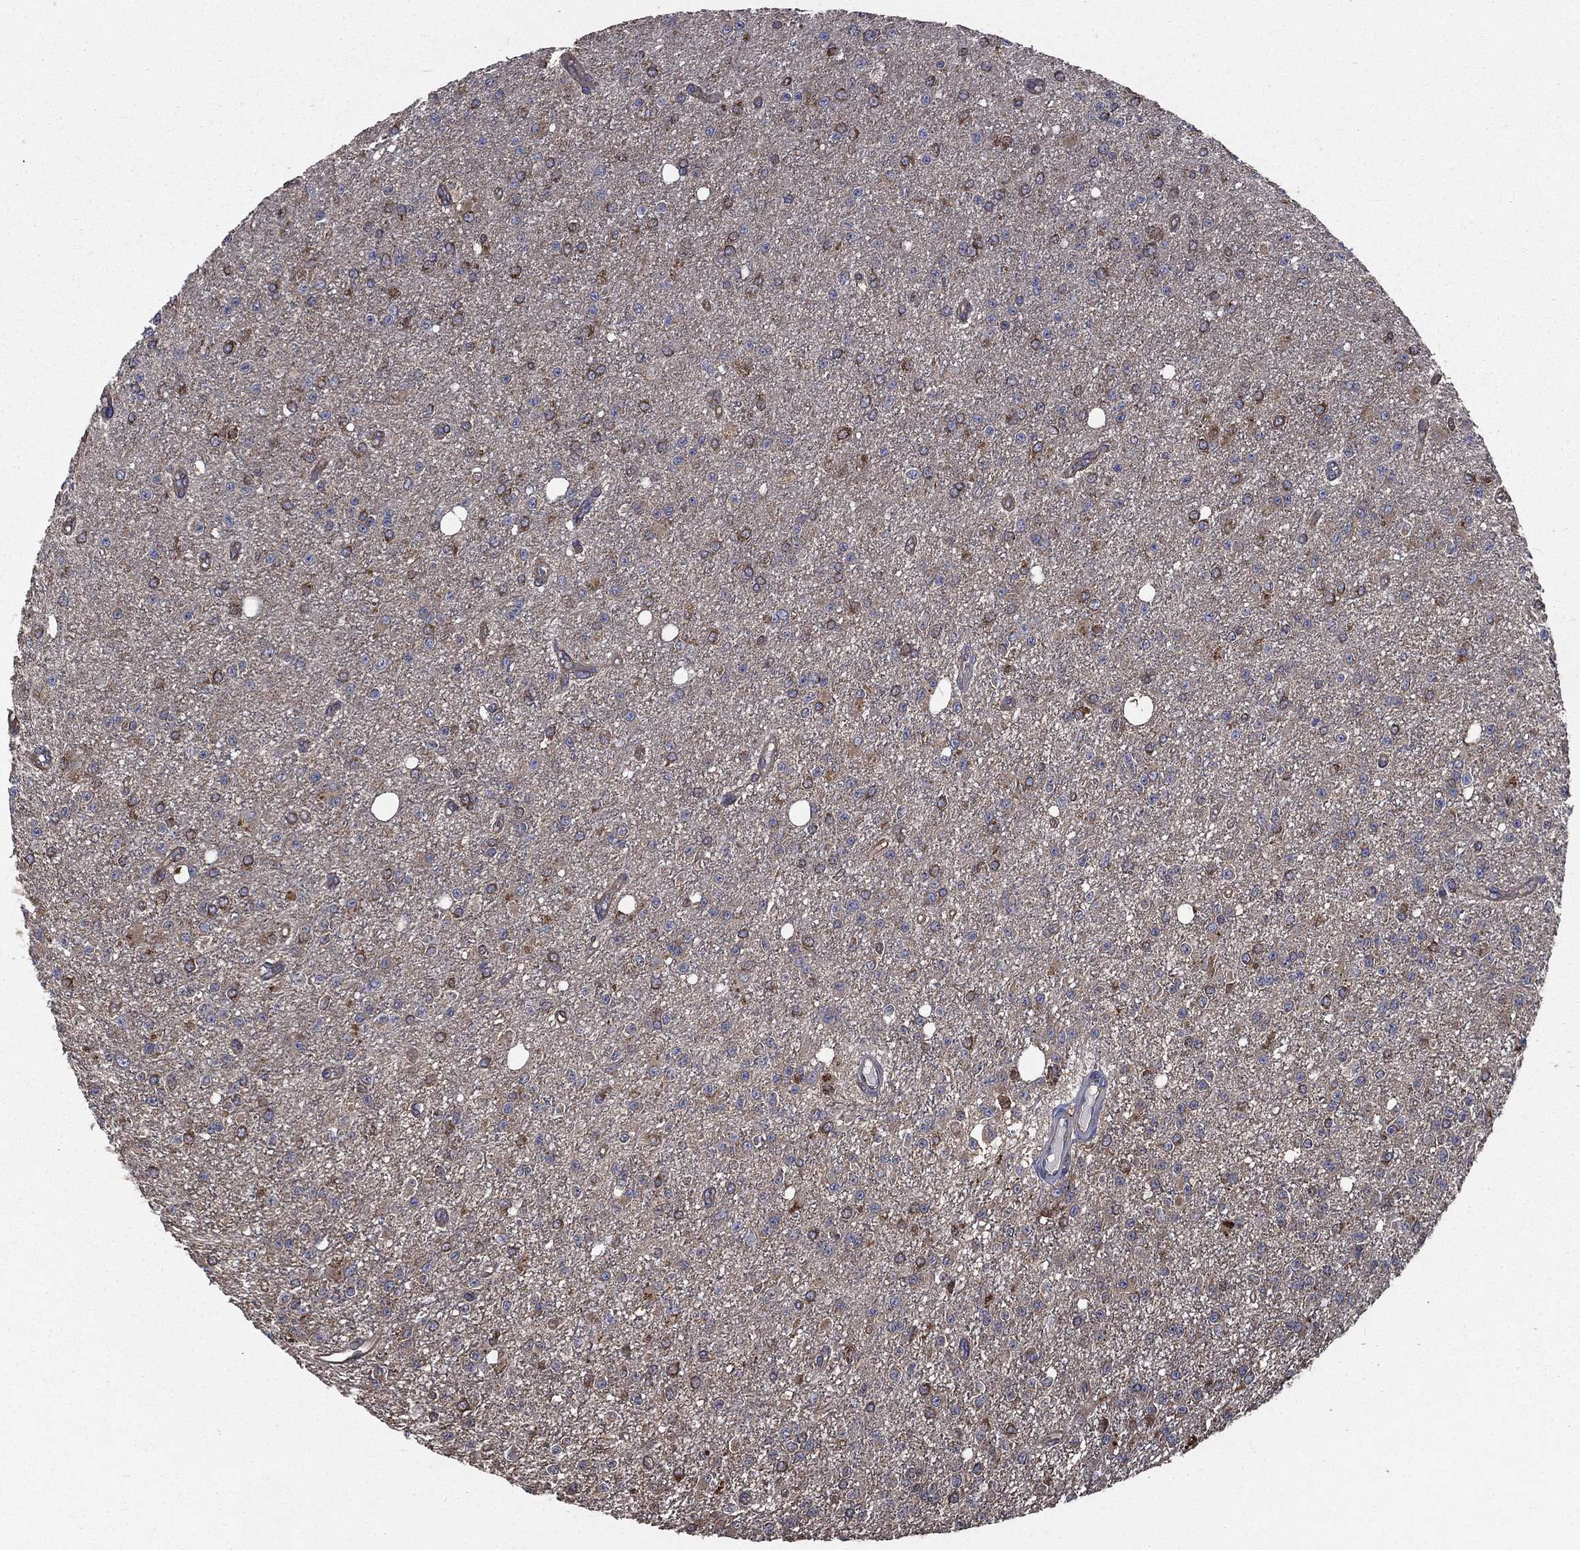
{"staining": {"intensity": "moderate", "quantity": "<25%", "location": "cytoplasmic/membranous"}, "tissue": "glioma", "cell_type": "Tumor cells", "image_type": "cancer", "snomed": [{"axis": "morphology", "description": "Glioma, malignant, Low grade"}, {"axis": "topography", "description": "Brain"}], "caption": "A brown stain labels moderate cytoplasmic/membranous positivity of a protein in human glioma tumor cells.", "gene": "SARS1", "patient": {"sex": "female", "age": 45}}